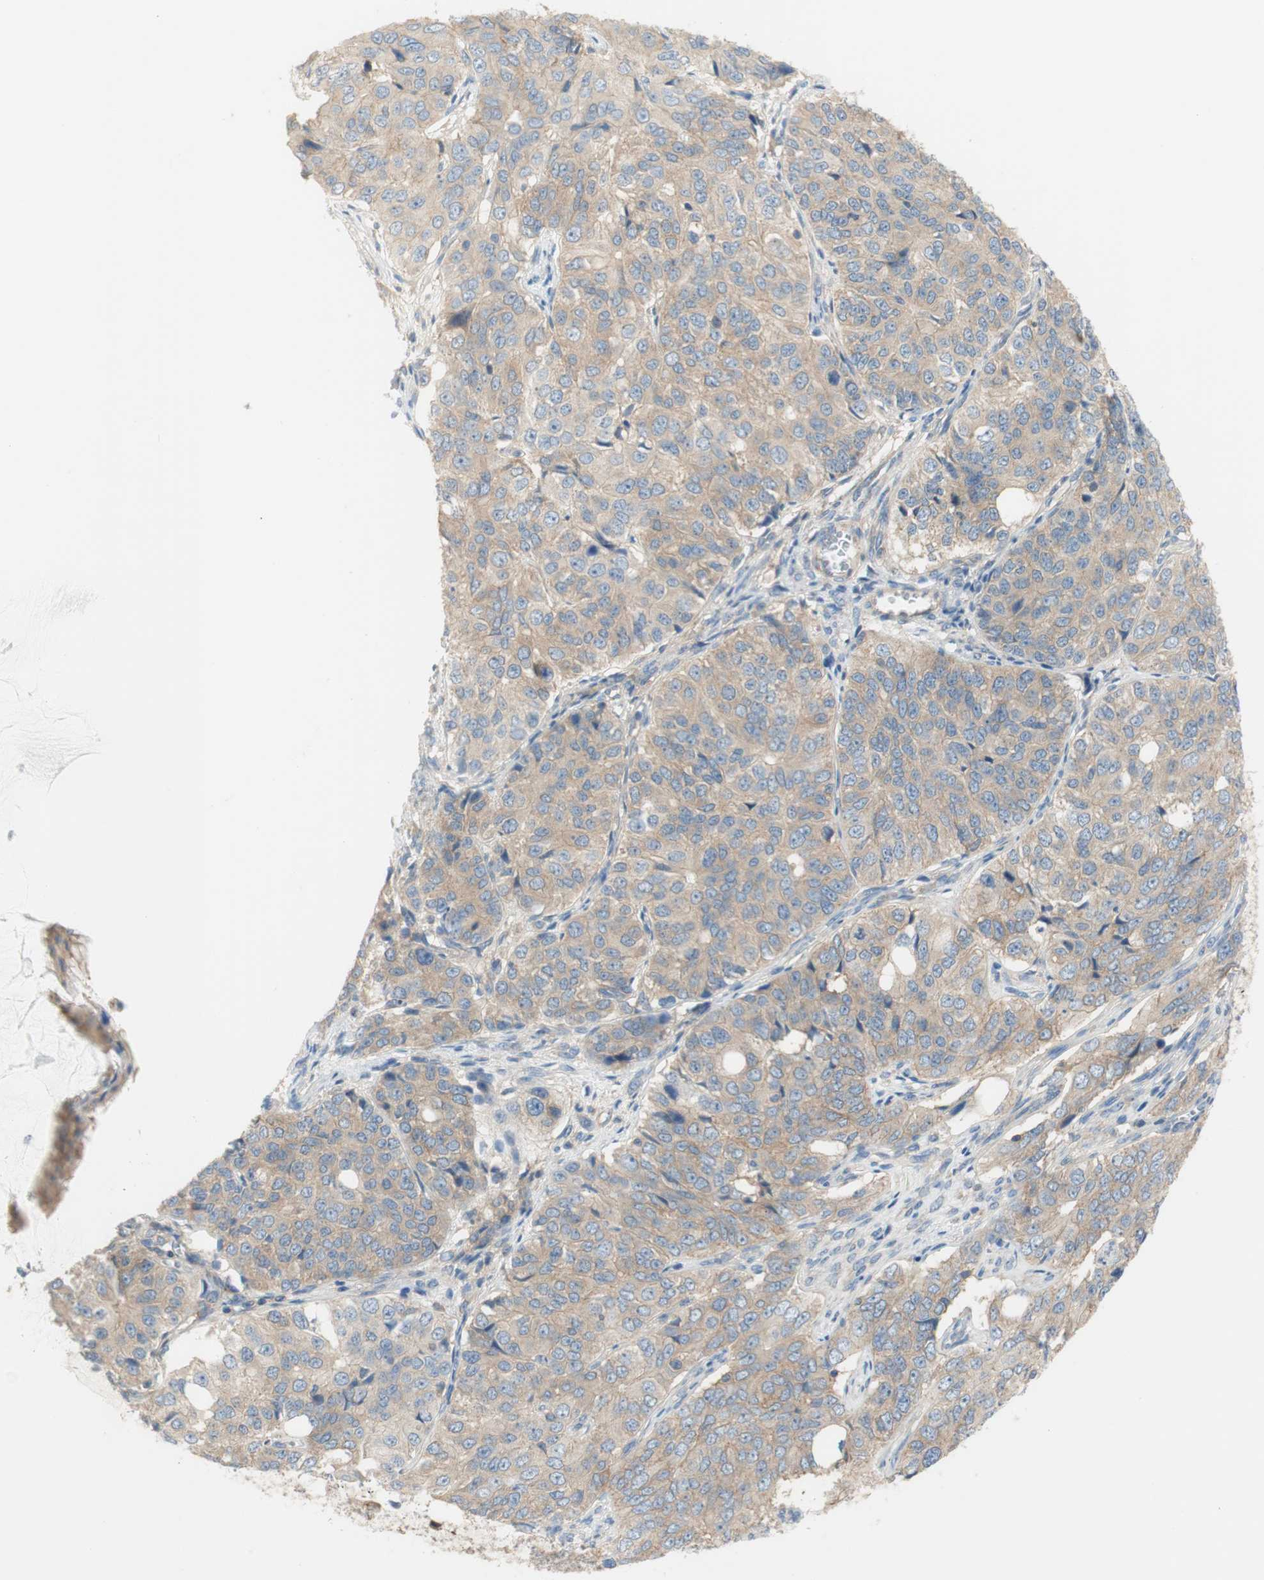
{"staining": {"intensity": "weak", "quantity": ">75%", "location": "cytoplasmic/membranous"}, "tissue": "ovarian cancer", "cell_type": "Tumor cells", "image_type": "cancer", "snomed": [{"axis": "morphology", "description": "Carcinoma, endometroid"}, {"axis": "topography", "description": "Ovary"}], "caption": "Tumor cells reveal low levels of weak cytoplasmic/membranous expression in approximately >75% of cells in human ovarian endometroid carcinoma.", "gene": "ATP2B1", "patient": {"sex": "female", "age": 51}}